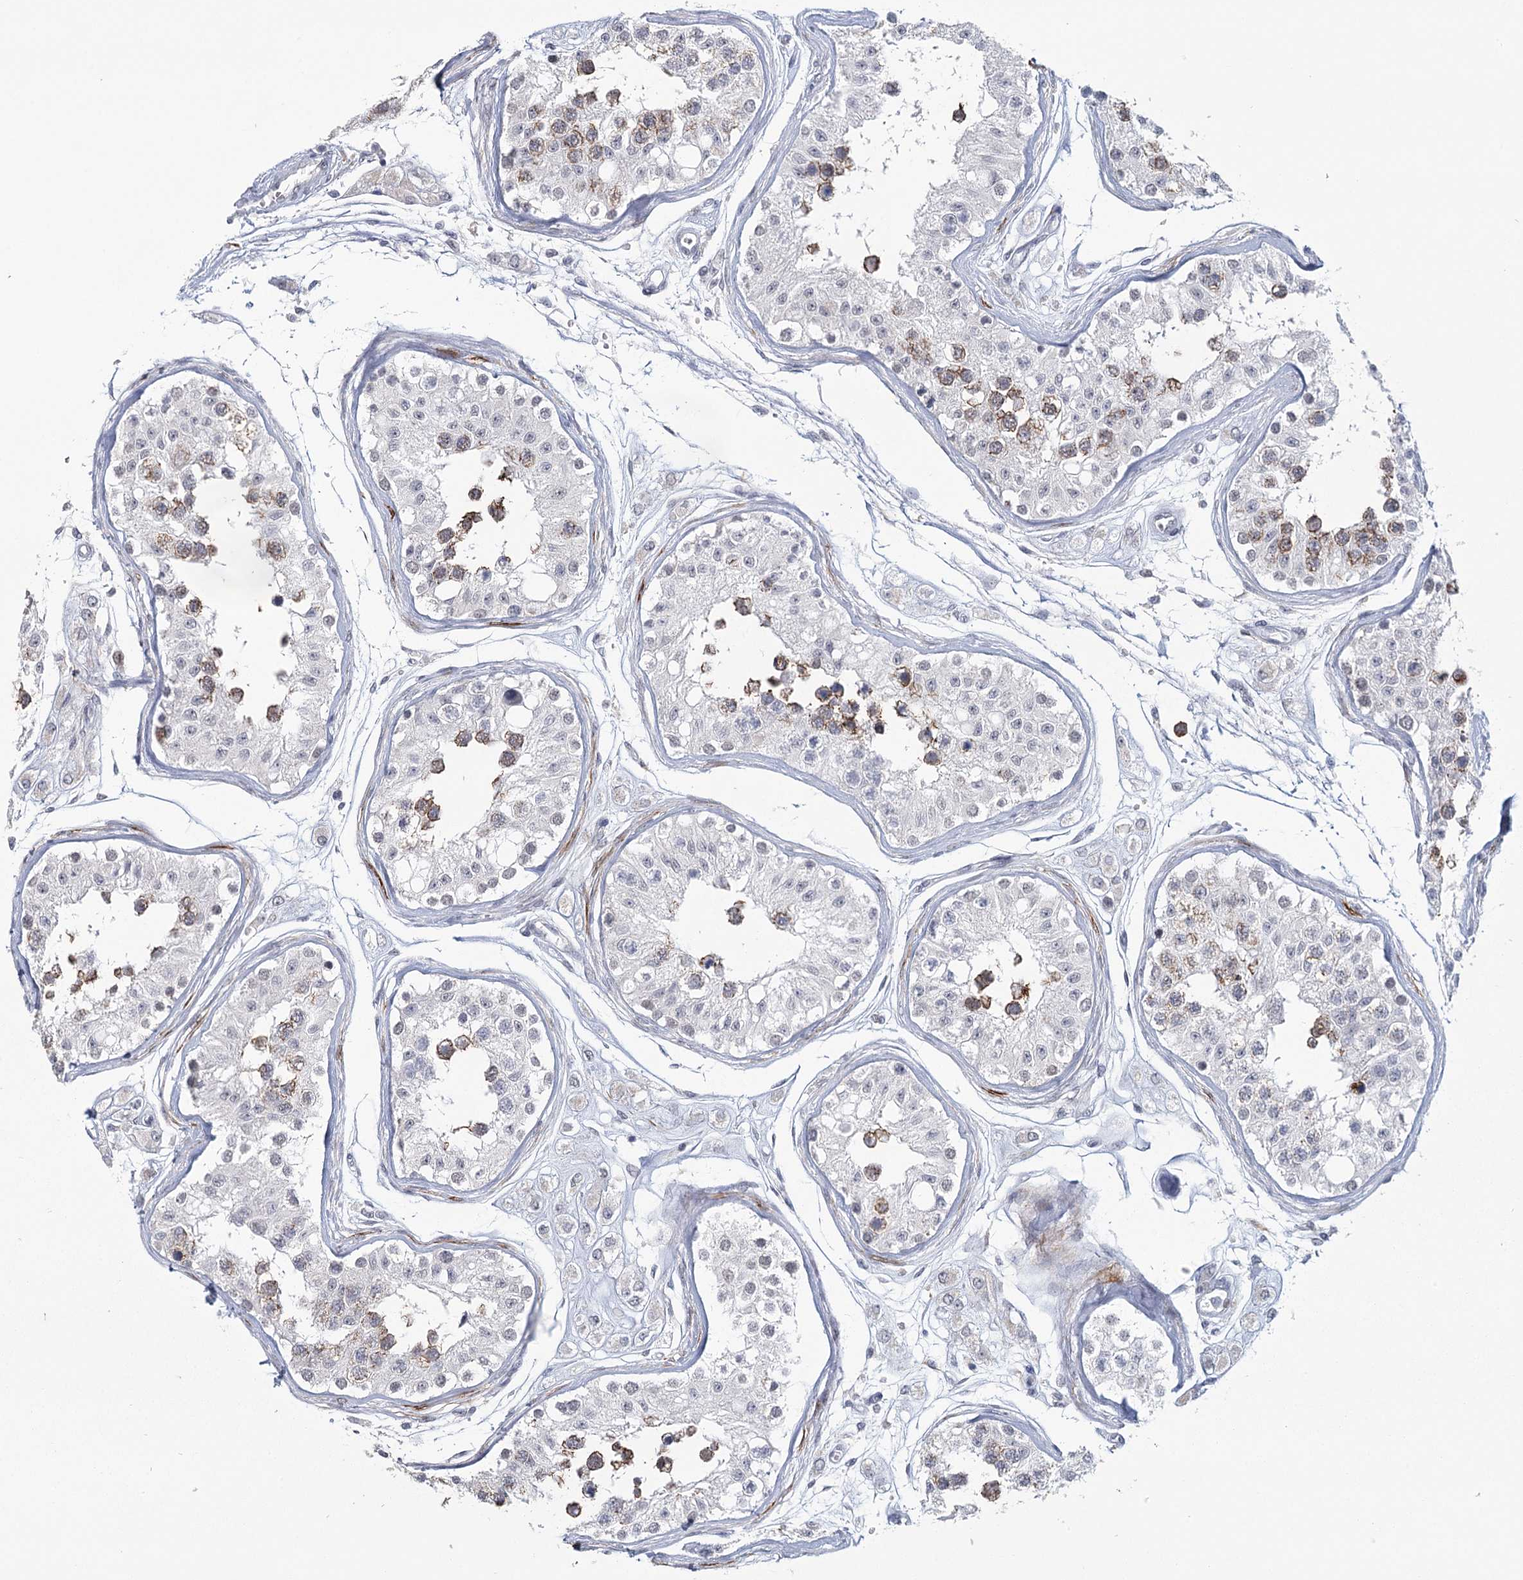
{"staining": {"intensity": "moderate", "quantity": "<25%", "location": "cytoplasmic/membranous"}, "tissue": "testis", "cell_type": "Cells in seminiferous ducts", "image_type": "normal", "snomed": [{"axis": "morphology", "description": "Normal tissue, NOS"}, {"axis": "morphology", "description": "Adenocarcinoma, metastatic, NOS"}, {"axis": "topography", "description": "Testis"}], "caption": "Protein analysis of unremarkable testis reveals moderate cytoplasmic/membranous expression in approximately <25% of cells in seminiferous ducts. Ihc stains the protein in brown and the nuclei are stained blue.", "gene": "TMEM70", "patient": {"sex": "male", "age": 26}}